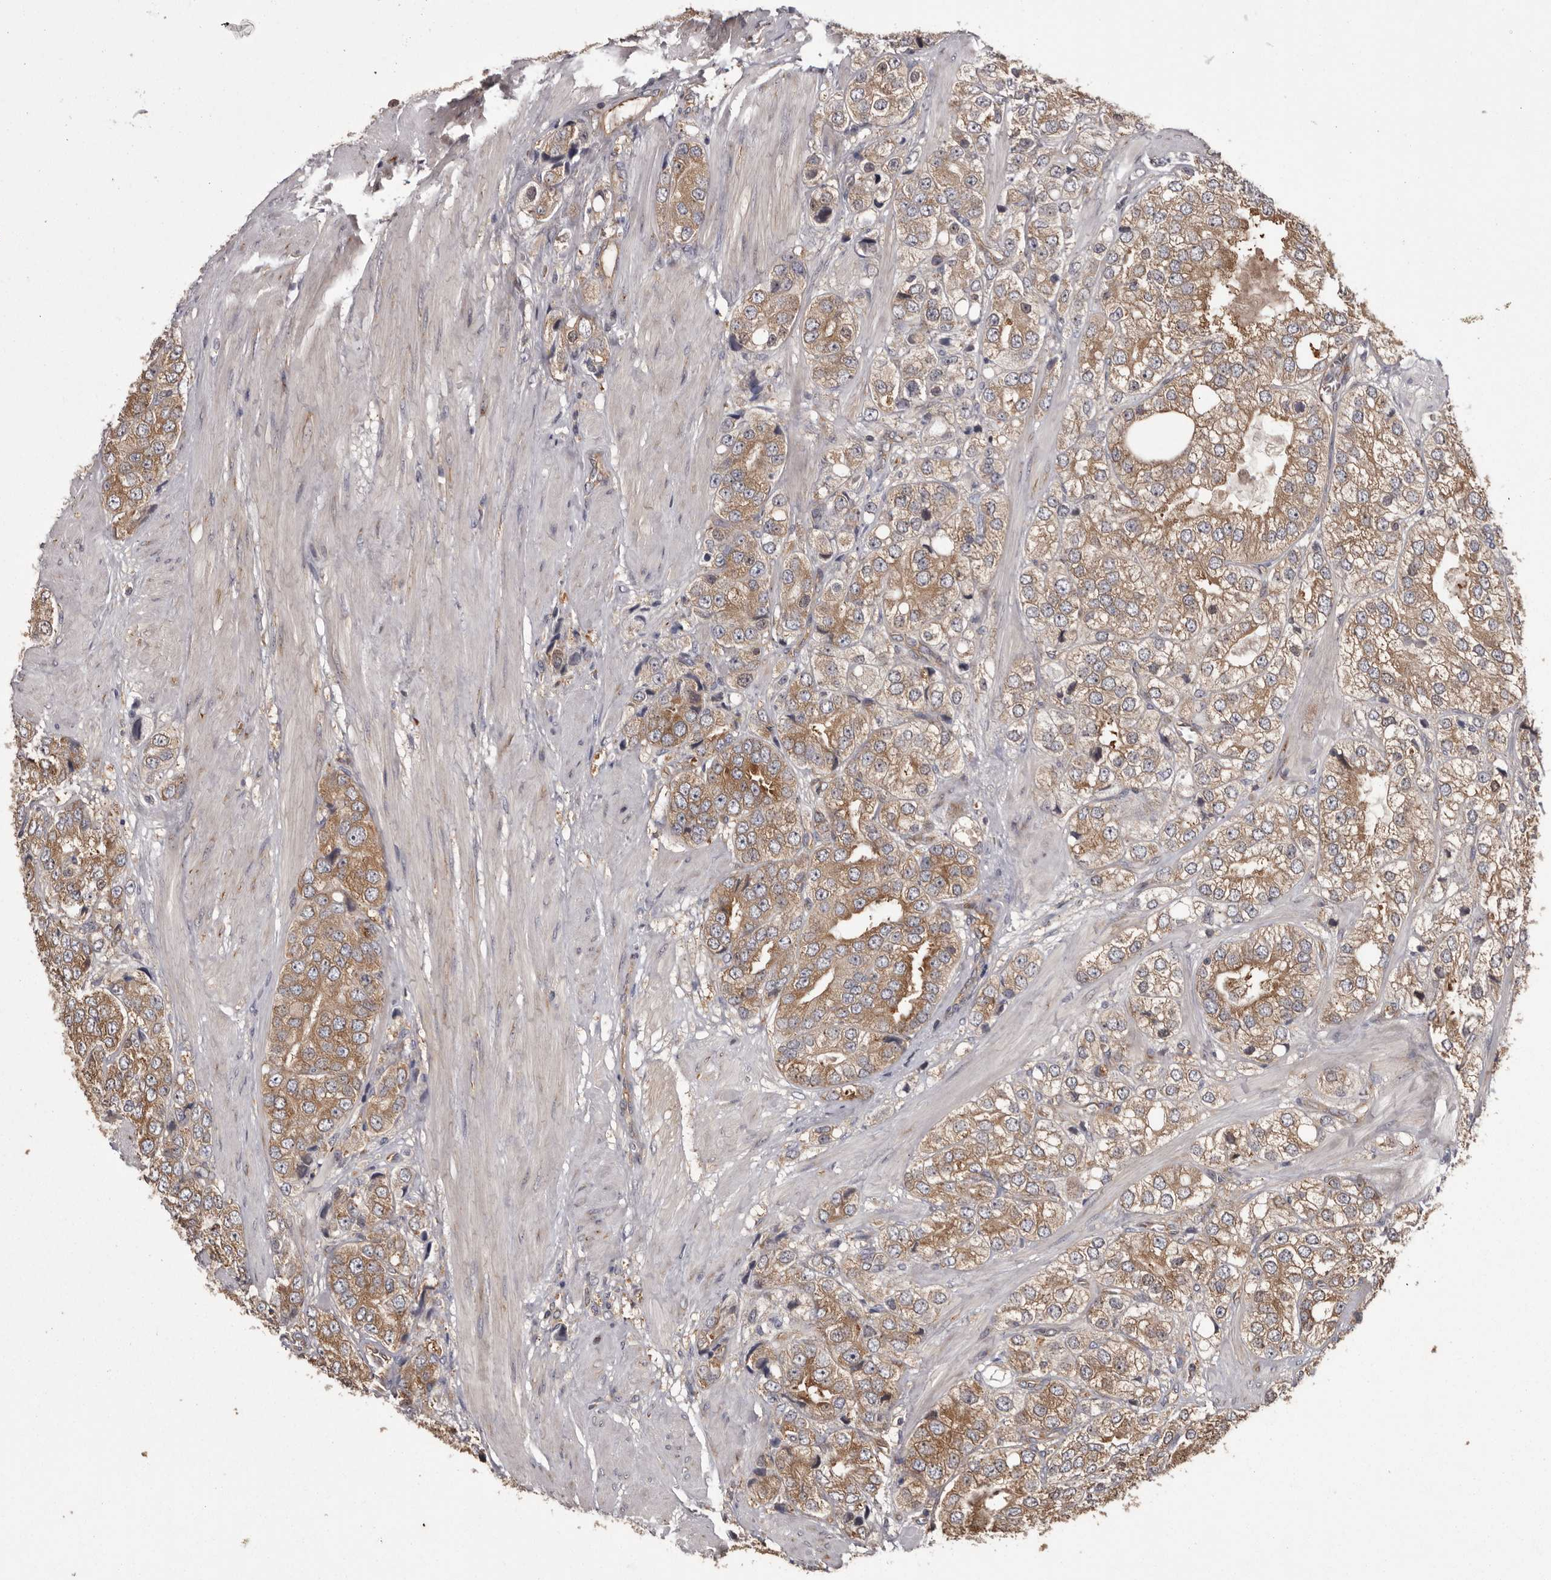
{"staining": {"intensity": "moderate", "quantity": ">75%", "location": "cytoplasmic/membranous"}, "tissue": "prostate cancer", "cell_type": "Tumor cells", "image_type": "cancer", "snomed": [{"axis": "morphology", "description": "Adenocarcinoma, High grade"}, {"axis": "topography", "description": "Prostate"}], "caption": "Protein staining of prostate cancer (high-grade adenocarcinoma) tissue shows moderate cytoplasmic/membranous positivity in about >75% of tumor cells.", "gene": "DARS1", "patient": {"sex": "male", "age": 50}}